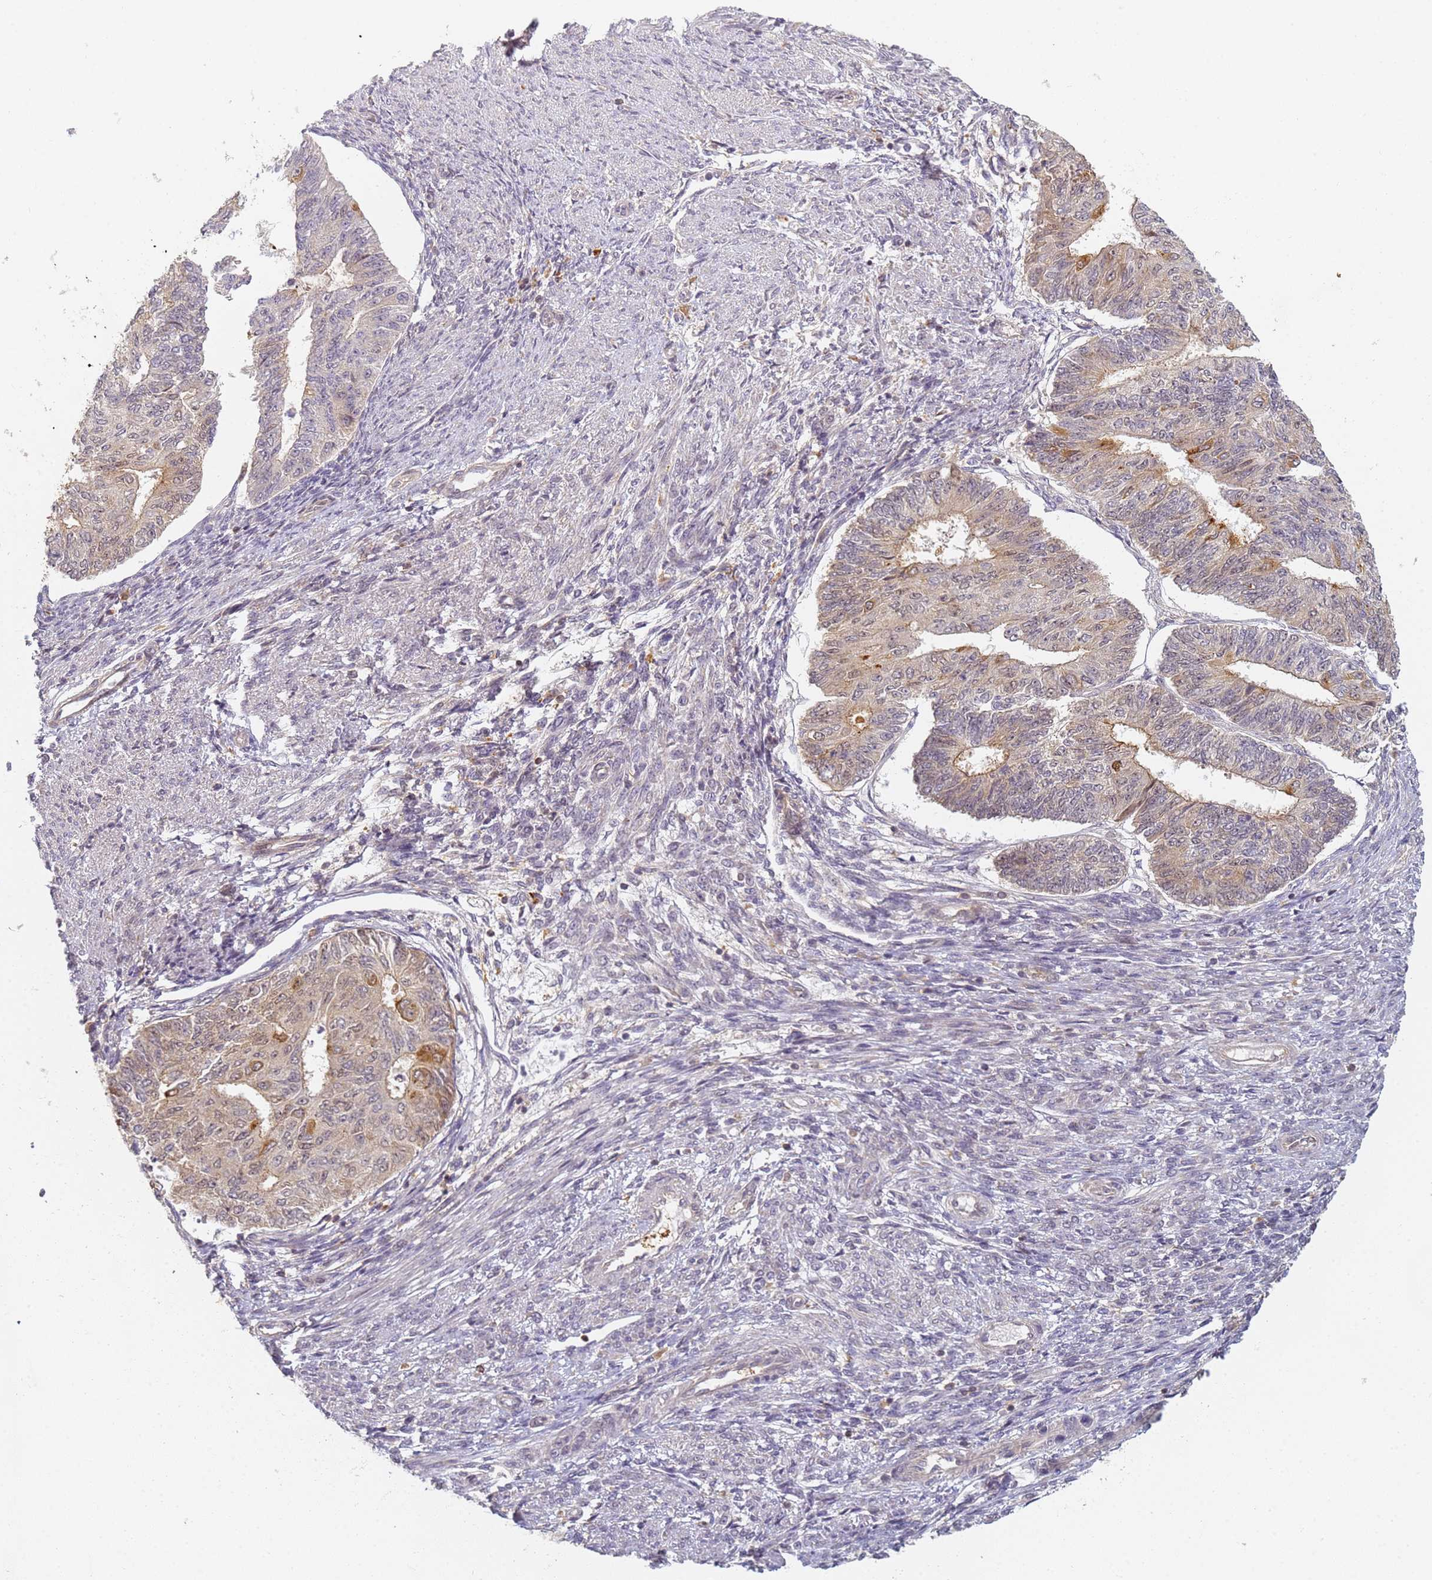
{"staining": {"intensity": "weak", "quantity": "25%-75%", "location": "cytoplasmic/membranous"}, "tissue": "endometrial cancer", "cell_type": "Tumor cells", "image_type": "cancer", "snomed": [{"axis": "morphology", "description": "Adenocarcinoma, NOS"}, {"axis": "topography", "description": "Endometrium"}], "caption": "Adenocarcinoma (endometrial) tissue reveals weak cytoplasmic/membranous staining in approximately 25%-75% of tumor cells, visualized by immunohistochemistry.", "gene": "HMCES", "patient": {"sex": "female", "age": 32}}